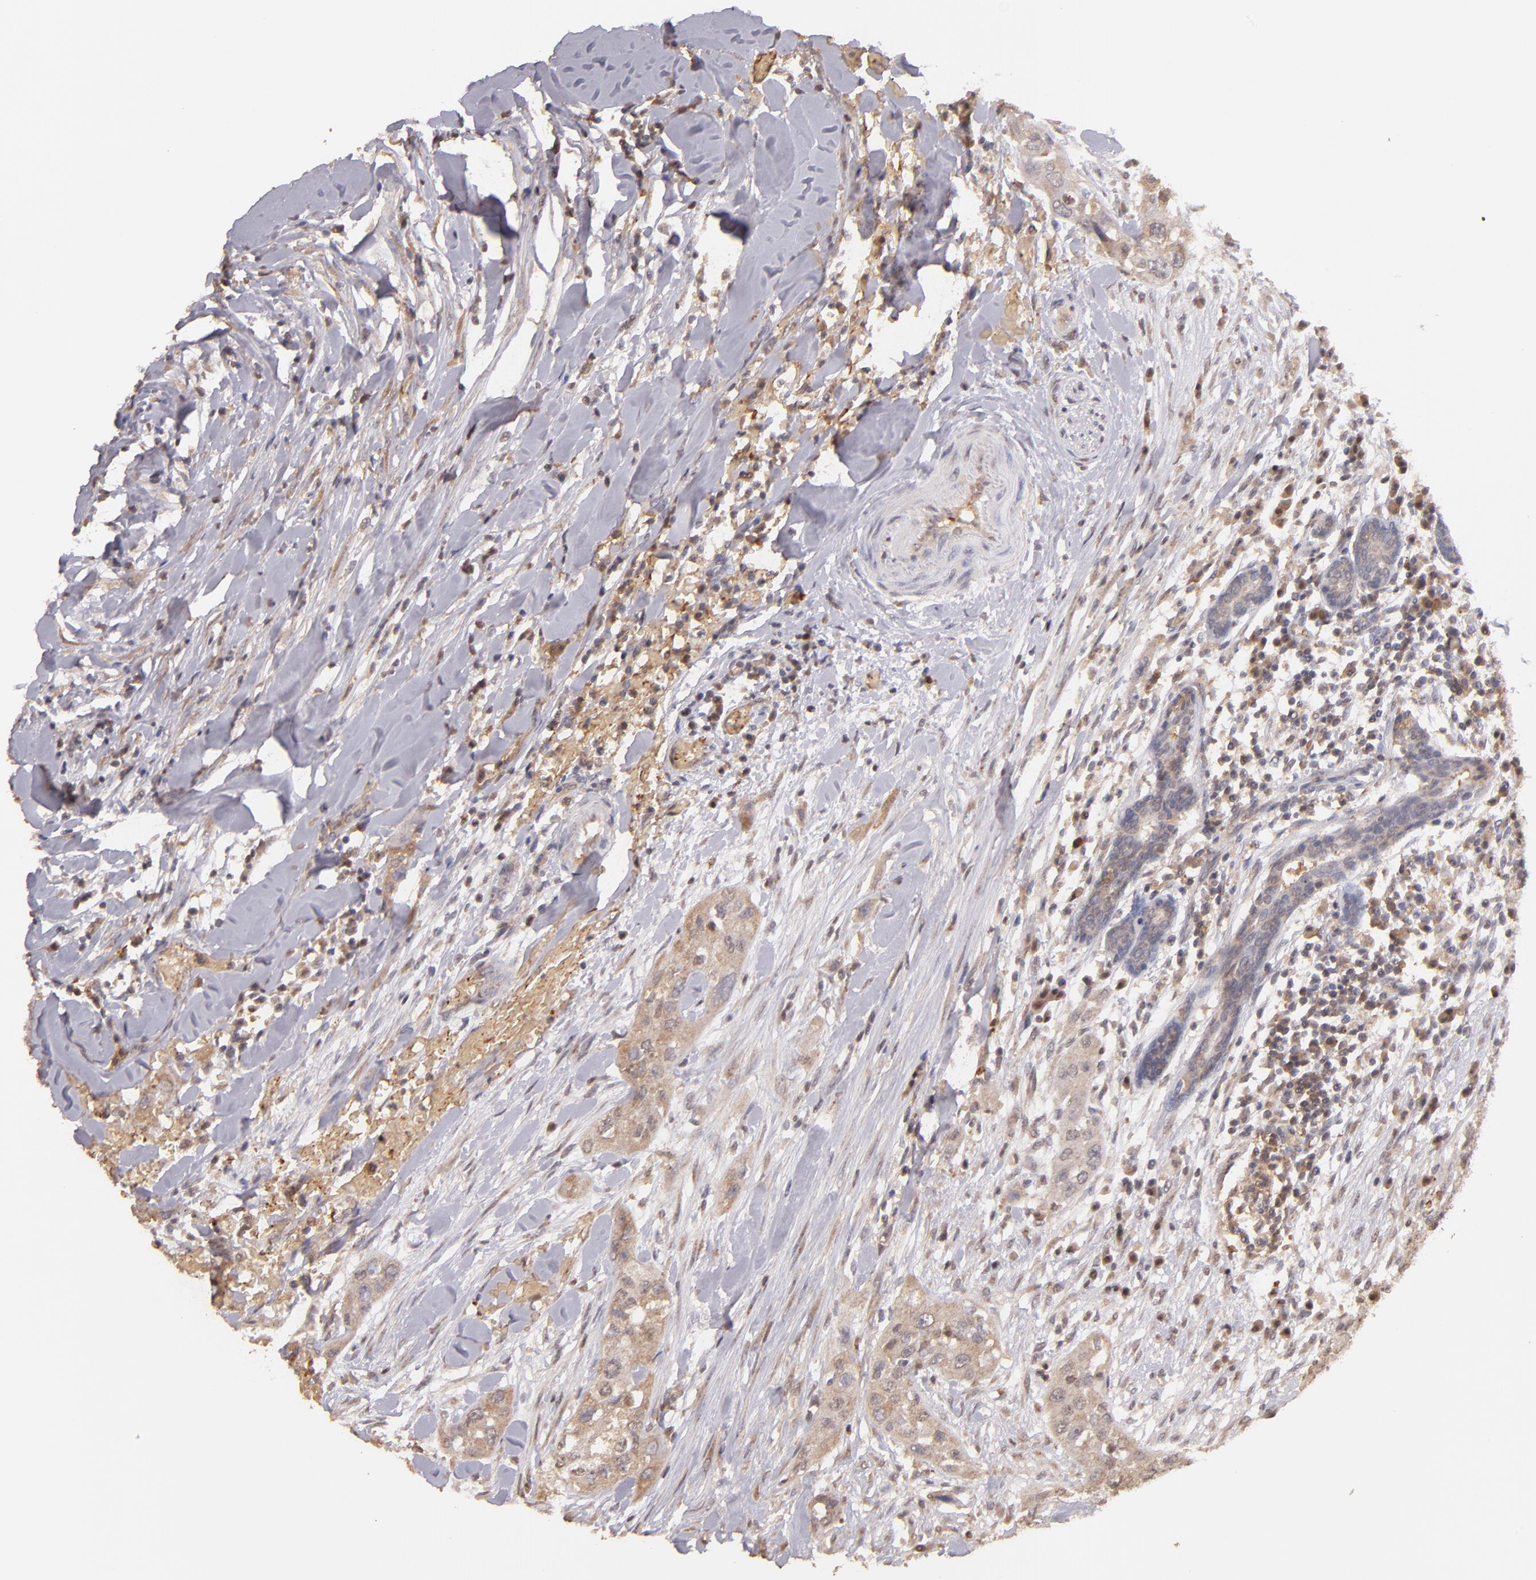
{"staining": {"intensity": "moderate", "quantity": ">75%", "location": "cytoplasmic/membranous"}, "tissue": "head and neck cancer", "cell_type": "Tumor cells", "image_type": "cancer", "snomed": [{"axis": "morphology", "description": "Neoplasm, malignant, NOS"}, {"axis": "topography", "description": "Salivary gland"}, {"axis": "topography", "description": "Head-Neck"}], "caption": "Malignant neoplasm (head and neck) stained for a protein shows moderate cytoplasmic/membranous positivity in tumor cells.", "gene": "SERPINC1", "patient": {"sex": "male", "age": 43}}